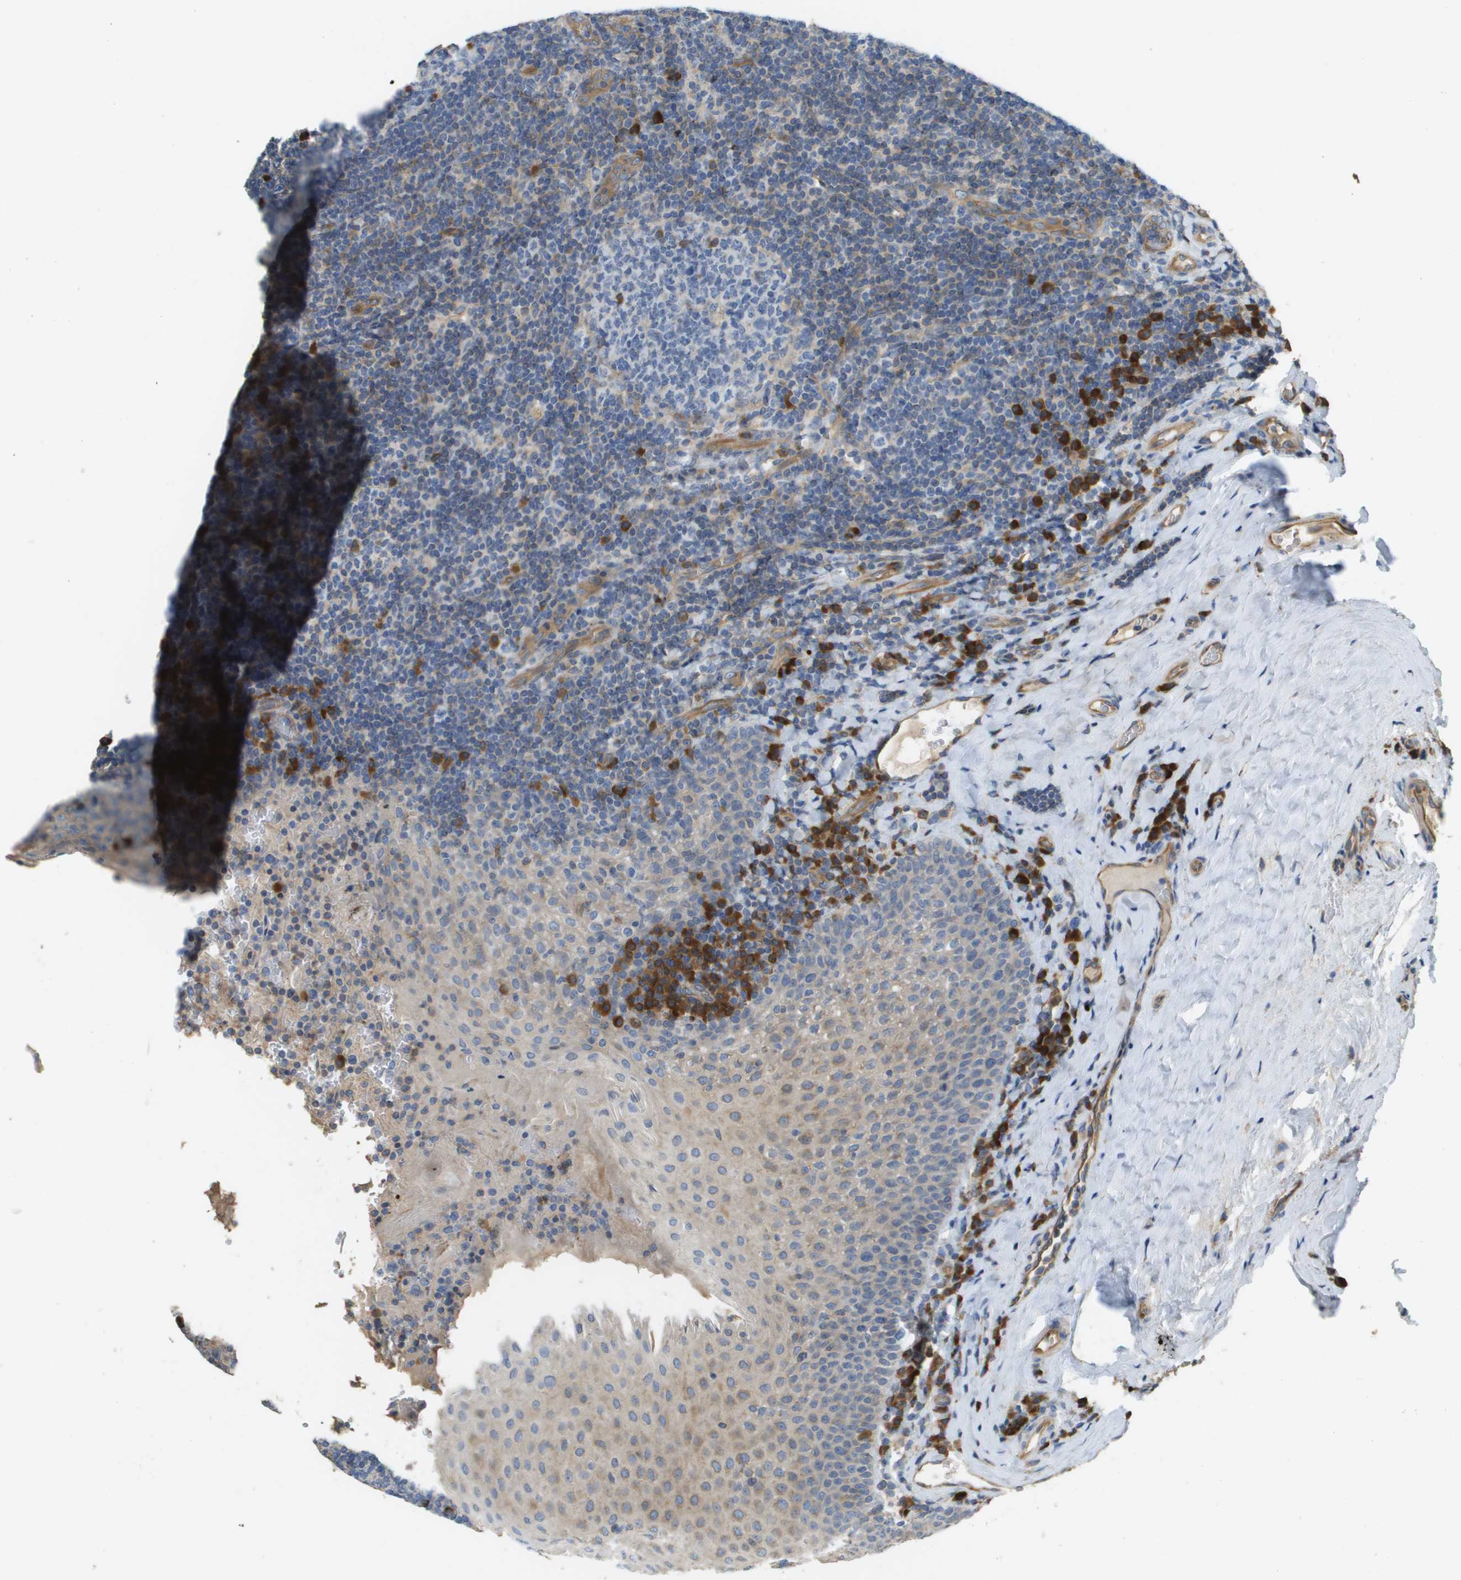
{"staining": {"intensity": "negative", "quantity": "none", "location": "none"}, "tissue": "tonsil", "cell_type": "Germinal center cells", "image_type": "normal", "snomed": [{"axis": "morphology", "description": "Normal tissue, NOS"}, {"axis": "topography", "description": "Tonsil"}], "caption": "IHC of benign tonsil shows no expression in germinal center cells. The staining is performed using DAB brown chromogen with nuclei counter-stained in using hematoxylin.", "gene": "CASP10", "patient": {"sex": "male", "age": 17}}